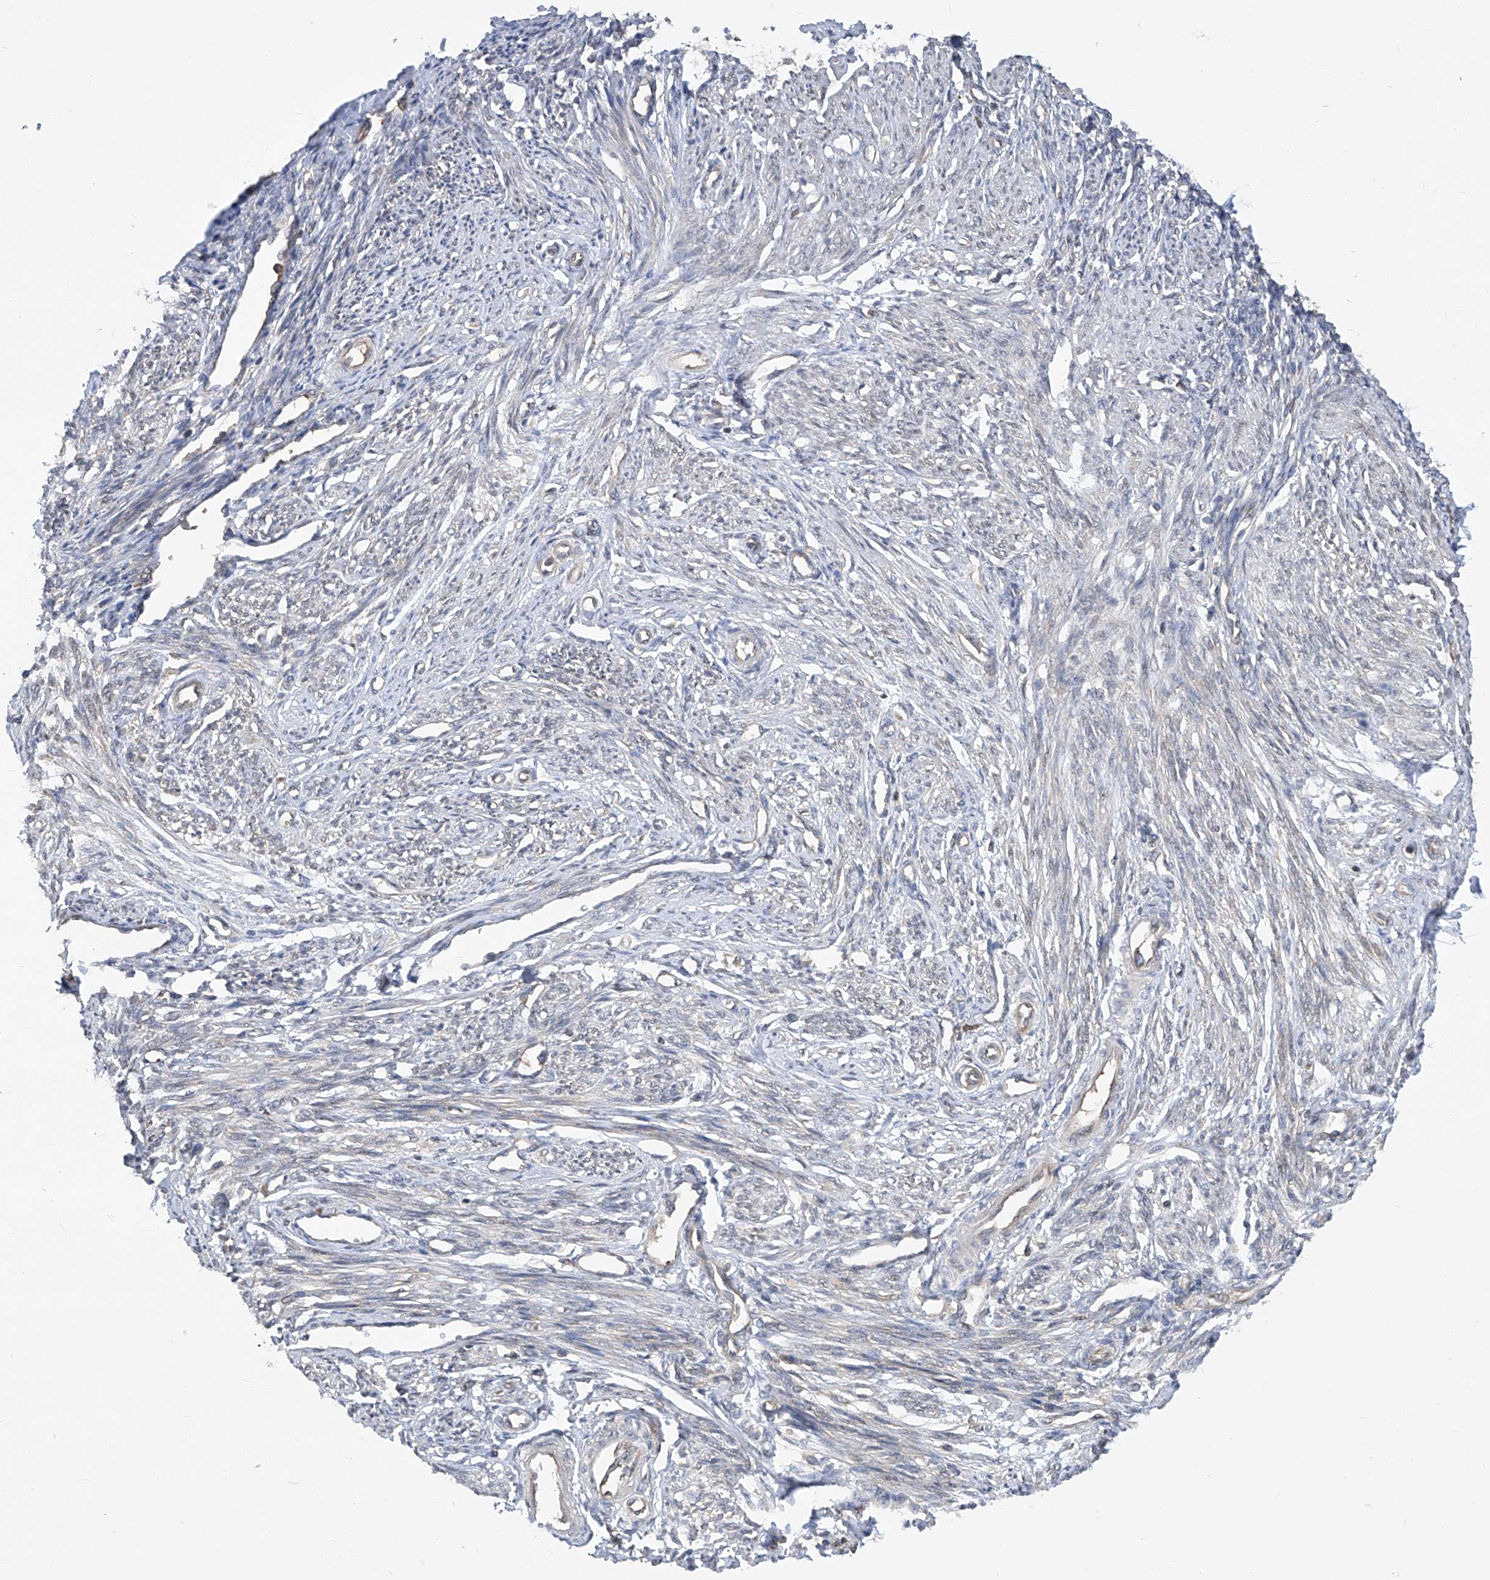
{"staining": {"intensity": "weak", "quantity": "<25%", "location": "cytoplasmic/membranous"}, "tissue": "endometrium", "cell_type": "Cells in endometrial stroma", "image_type": "normal", "snomed": [{"axis": "morphology", "description": "Normal tissue, NOS"}, {"axis": "topography", "description": "Endometrium"}], "caption": "DAB (3,3'-diaminobenzidine) immunohistochemical staining of unremarkable endometrium demonstrates no significant expression in cells in endometrial stroma.", "gene": "EIF3M", "patient": {"sex": "female", "age": 56}}